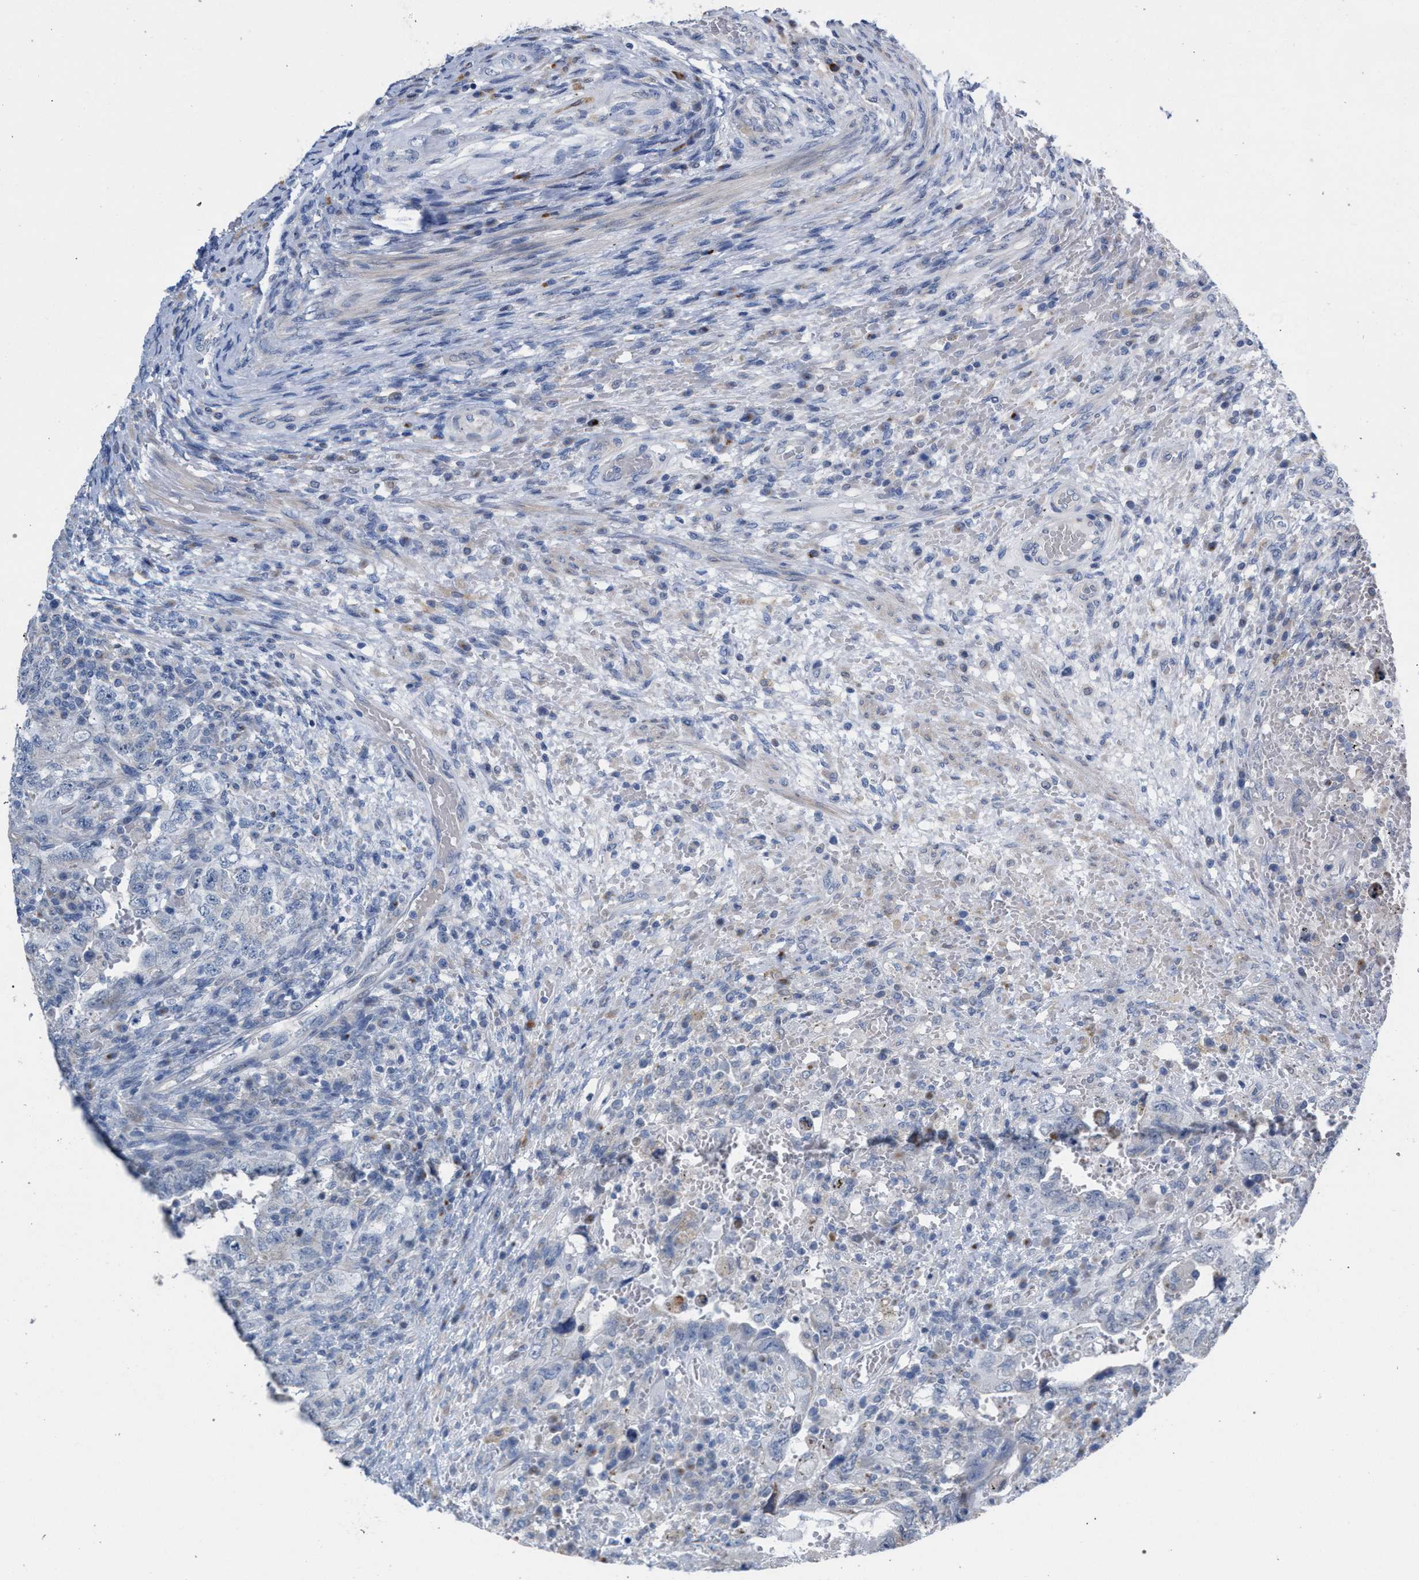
{"staining": {"intensity": "negative", "quantity": "none", "location": "none"}, "tissue": "testis cancer", "cell_type": "Tumor cells", "image_type": "cancer", "snomed": [{"axis": "morphology", "description": "Carcinoma, Embryonal, NOS"}, {"axis": "topography", "description": "Testis"}], "caption": "IHC of testis cancer shows no expression in tumor cells. (Stains: DAB immunohistochemistry (IHC) with hematoxylin counter stain, Microscopy: brightfield microscopy at high magnification).", "gene": "RNF135", "patient": {"sex": "male", "age": 26}}